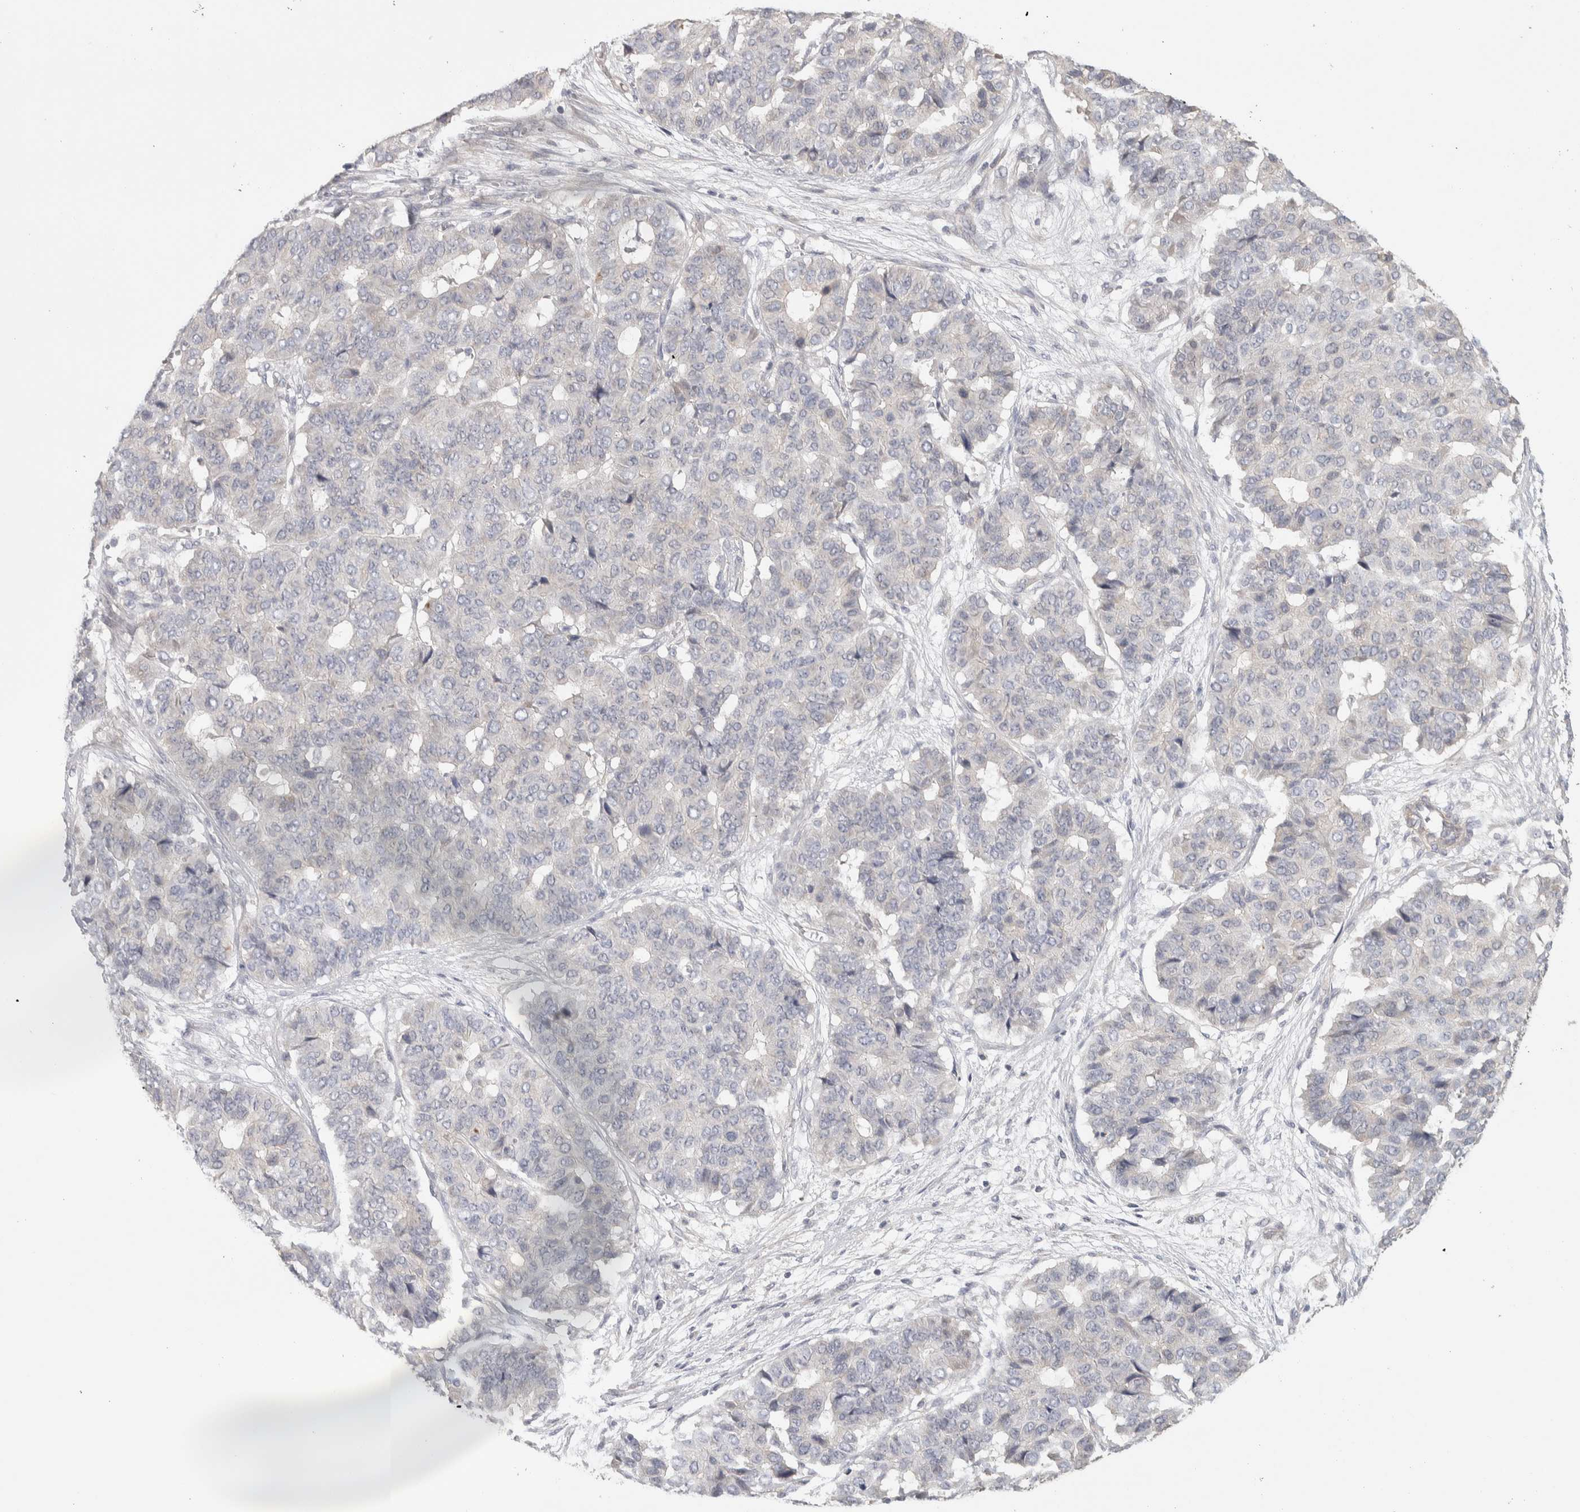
{"staining": {"intensity": "negative", "quantity": "none", "location": "none"}, "tissue": "pancreatic cancer", "cell_type": "Tumor cells", "image_type": "cancer", "snomed": [{"axis": "morphology", "description": "Adenocarcinoma, NOS"}, {"axis": "topography", "description": "Pancreas"}], "caption": "Tumor cells are negative for protein expression in human pancreatic cancer (adenocarcinoma).", "gene": "DCXR", "patient": {"sex": "male", "age": 50}}